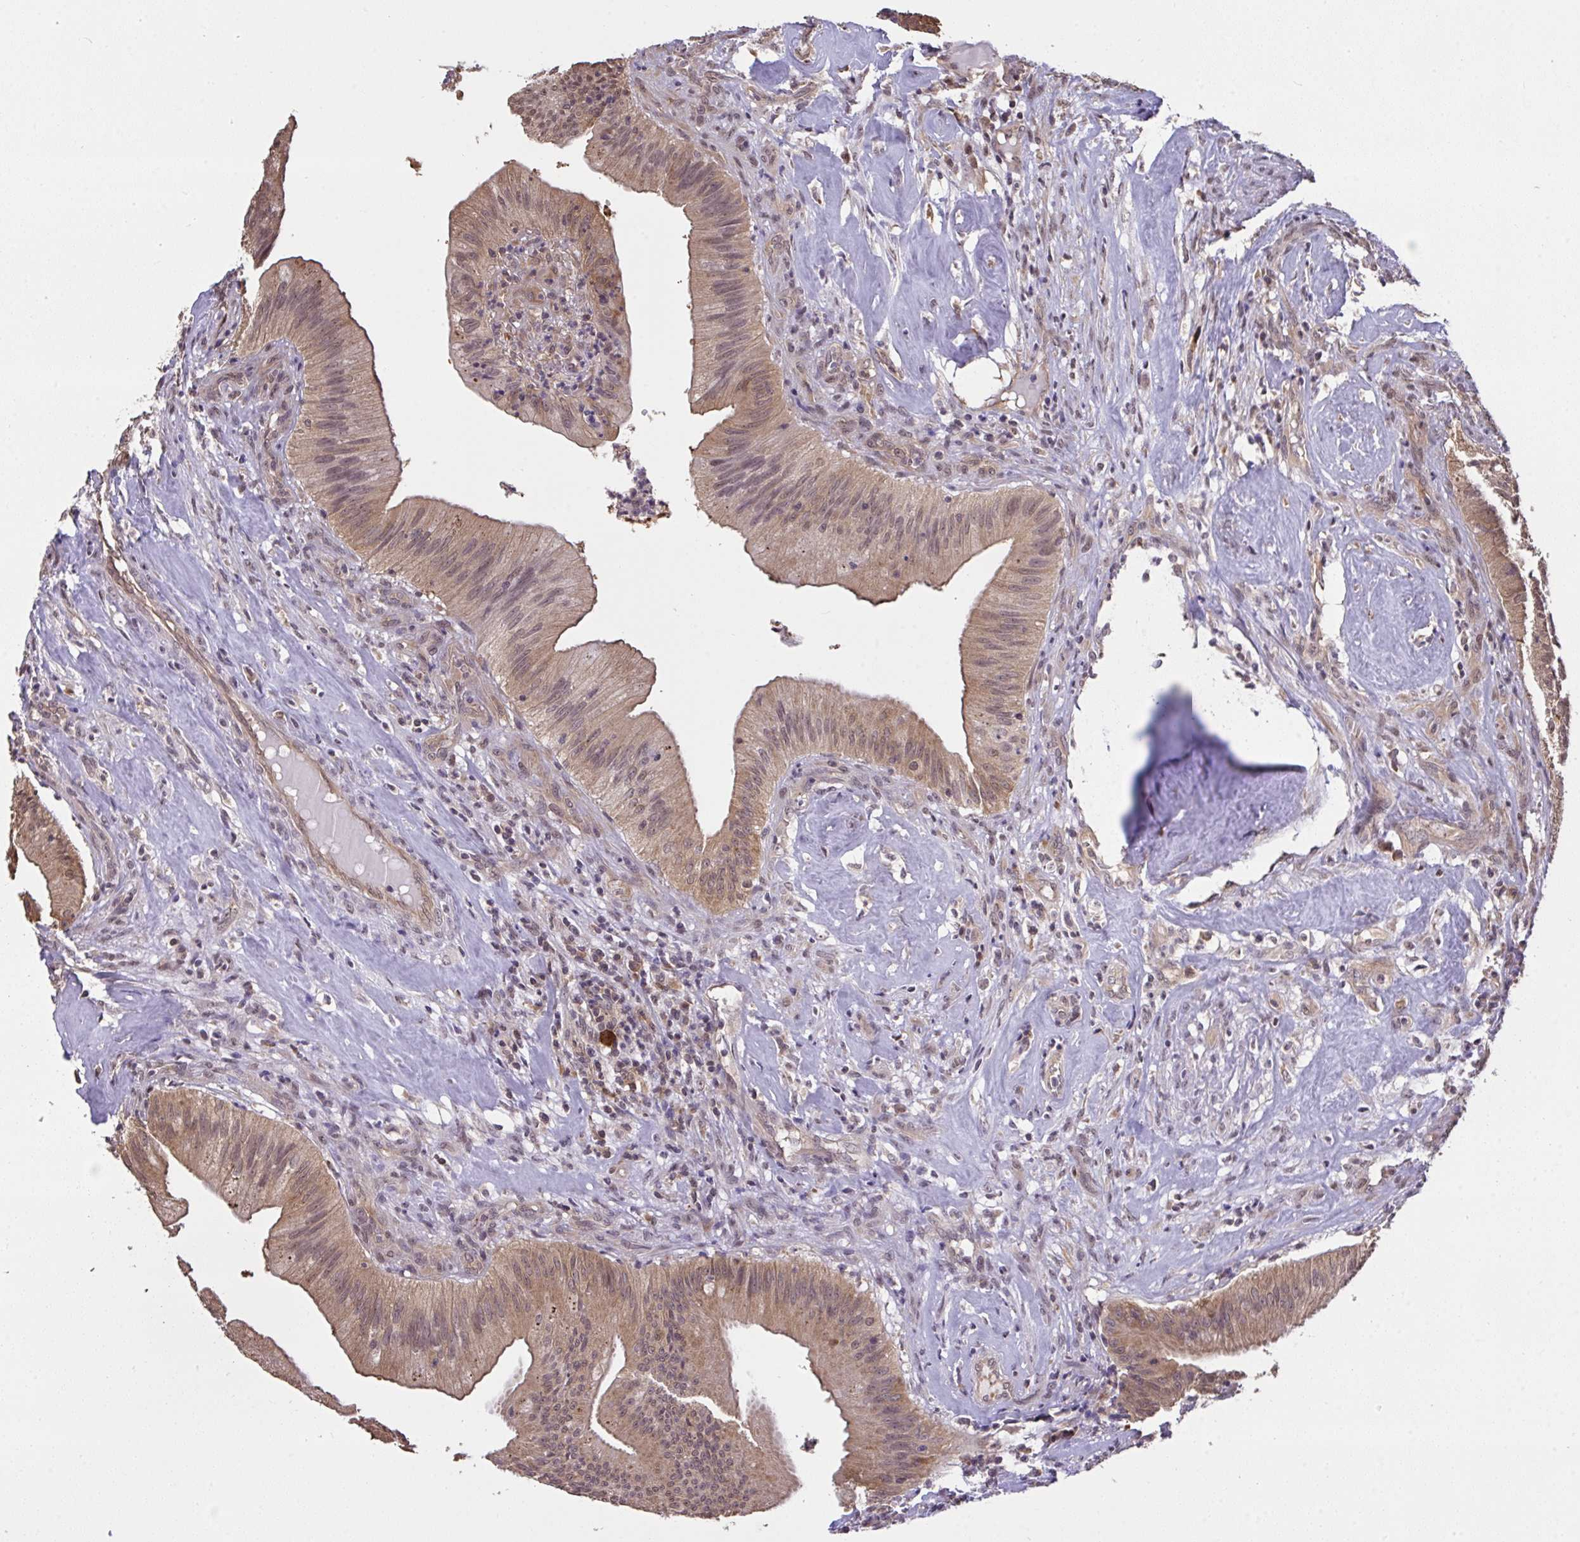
{"staining": {"intensity": "moderate", "quantity": ">75%", "location": "cytoplasmic/membranous"}, "tissue": "head and neck cancer", "cell_type": "Tumor cells", "image_type": "cancer", "snomed": [{"axis": "morphology", "description": "Adenocarcinoma, NOS"}, {"axis": "topography", "description": "Head-Neck"}], "caption": "A medium amount of moderate cytoplasmic/membranous expression is present in about >75% of tumor cells in head and neck cancer (adenocarcinoma) tissue. The protein of interest is stained brown, and the nuclei are stained in blue (DAB (3,3'-diaminobenzidine) IHC with brightfield microscopy, high magnification).", "gene": "C12orf57", "patient": {"sex": "male", "age": 44}}